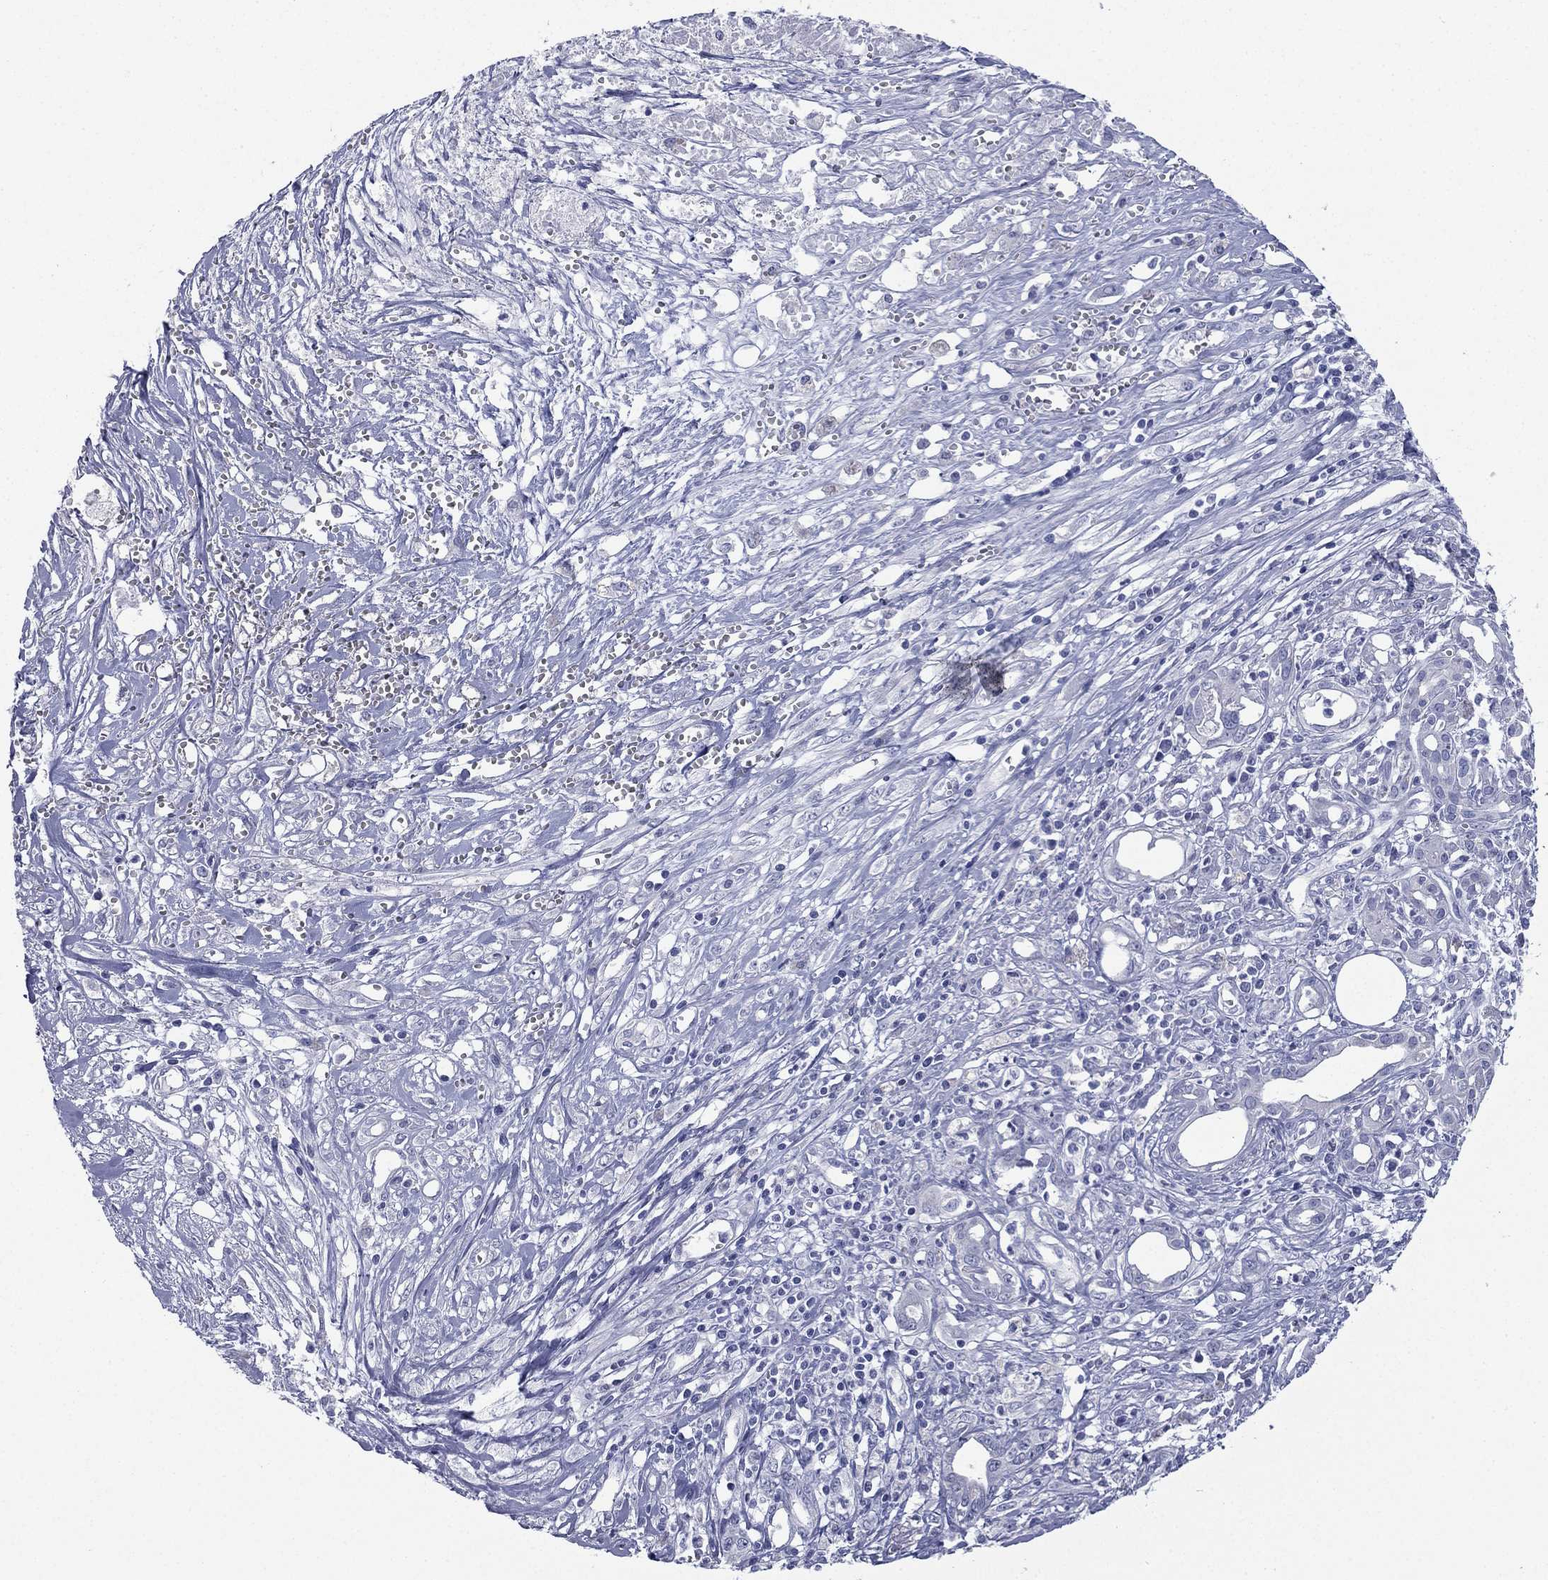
{"staining": {"intensity": "negative", "quantity": "none", "location": "none"}, "tissue": "pancreatic cancer", "cell_type": "Tumor cells", "image_type": "cancer", "snomed": [{"axis": "morphology", "description": "Adenocarcinoma, NOS"}, {"axis": "topography", "description": "Pancreas"}], "caption": "A high-resolution image shows immunohistochemistry staining of pancreatic adenocarcinoma, which exhibits no significant expression in tumor cells.", "gene": "FCER2", "patient": {"sex": "male", "age": 71}}